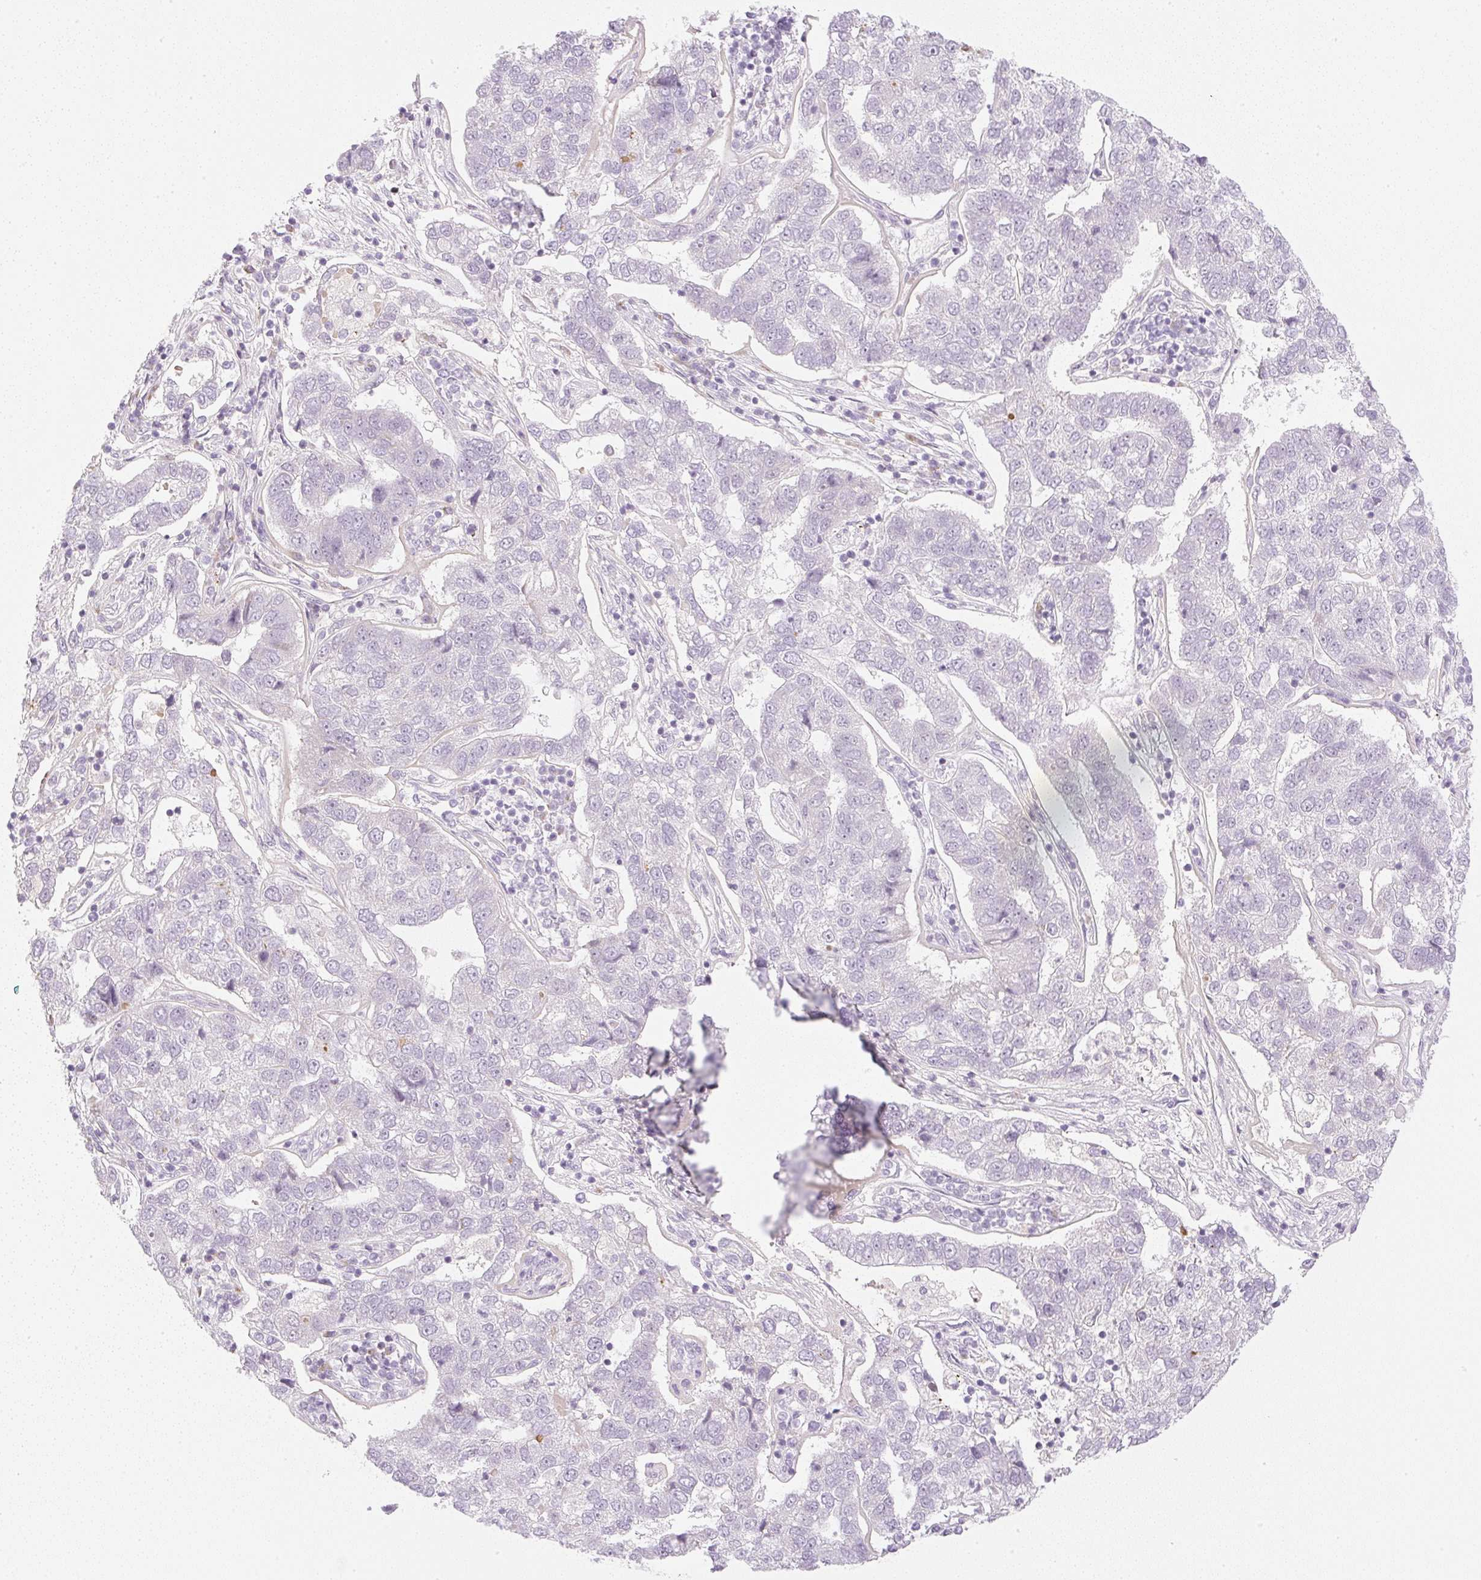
{"staining": {"intensity": "negative", "quantity": "none", "location": "none"}, "tissue": "pancreatic cancer", "cell_type": "Tumor cells", "image_type": "cancer", "snomed": [{"axis": "morphology", "description": "Adenocarcinoma, NOS"}, {"axis": "topography", "description": "Pancreas"}], "caption": "Immunohistochemical staining of human pancreatic cancer (adenocarcinoma) exhibits no significant expression in tumor cells.", "gene": "AAR2", "patient": {"sex": "female", "age": 61}}